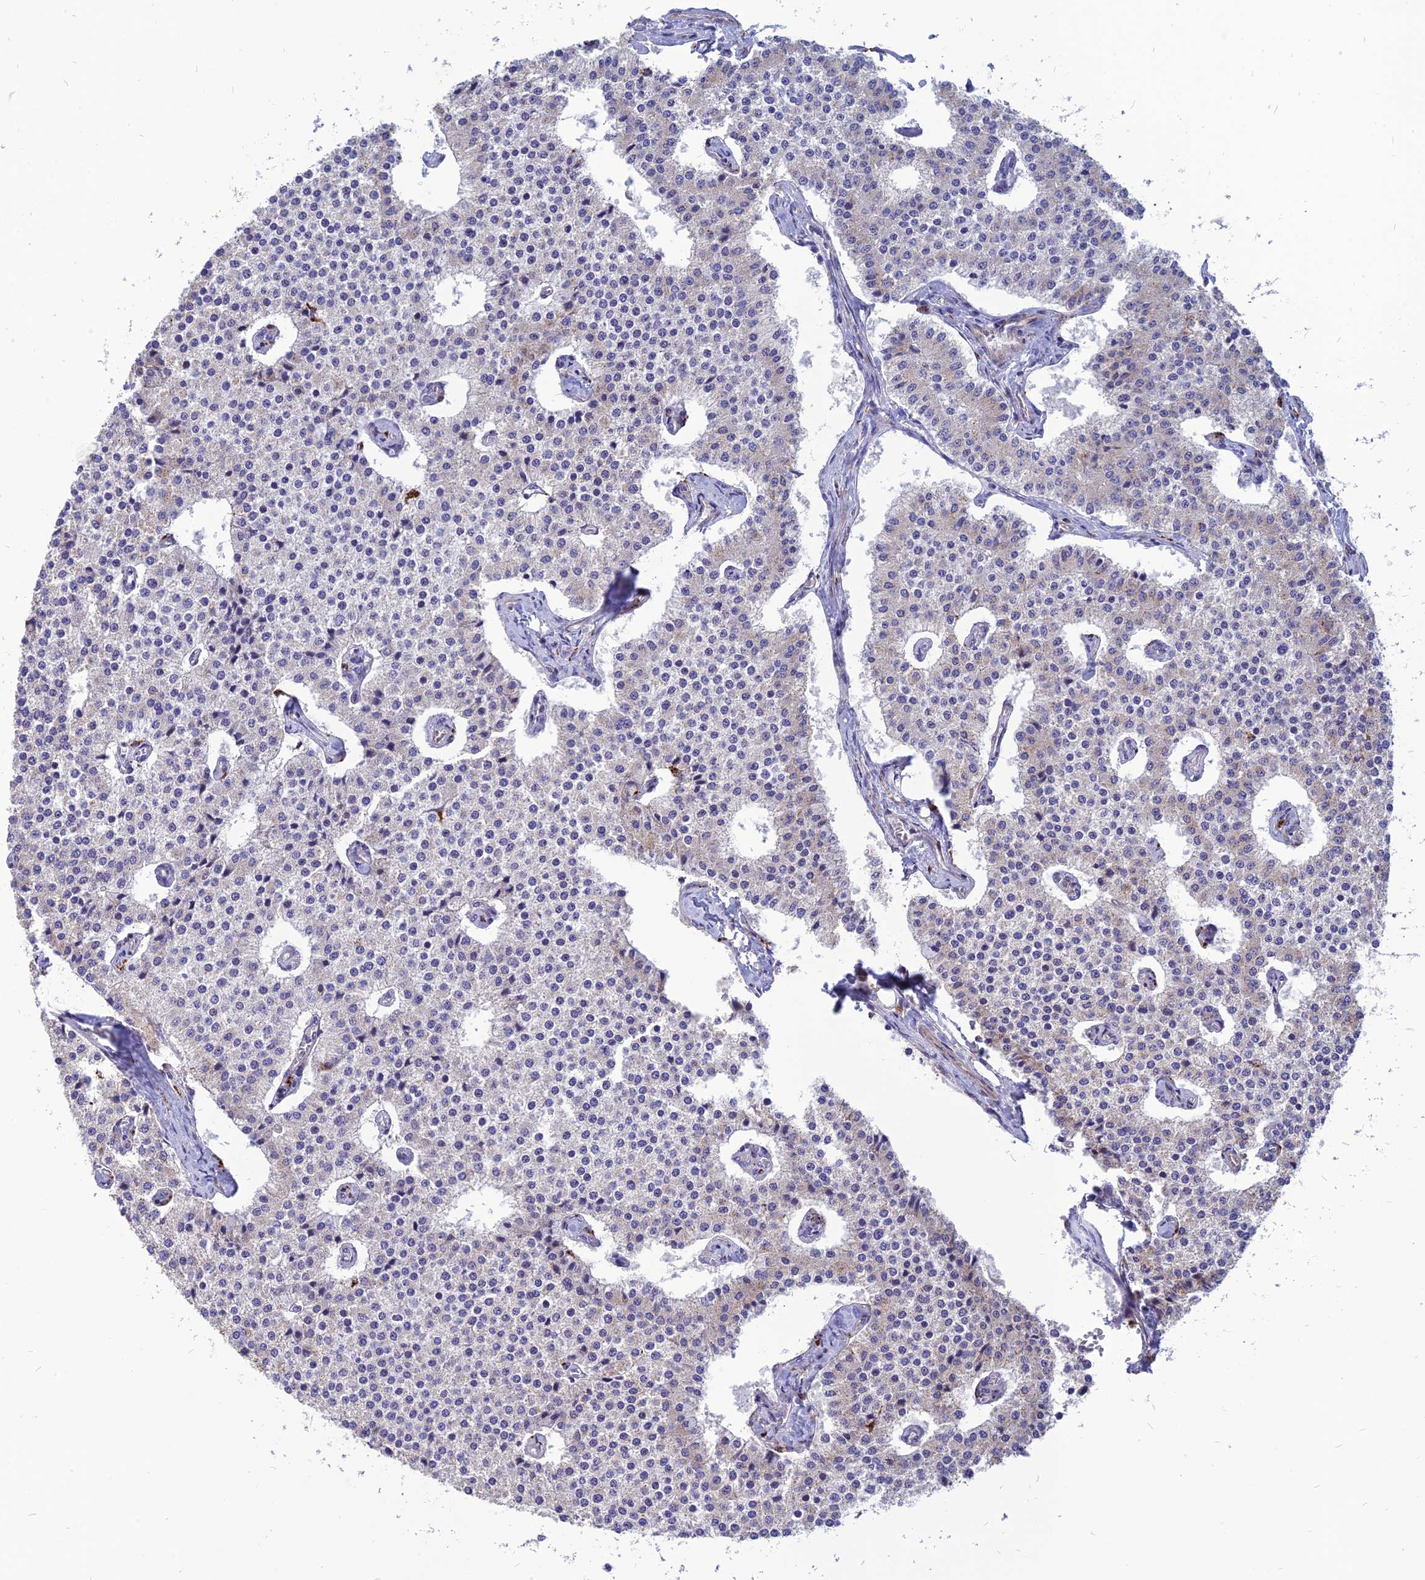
{"staining": {"intensity": "negative", "quantity": "none", "location": "none"}, "tissue": "carcinoid", "cell_type": "Tumor cells", "image_type": "cancer", "snomed": [{"axis": "morphology", "description": "Carcinoid, malignant, NOS"}, {"axis": "topography", "description": "Colon"}], "caption": "Carcinoid was stained to show a protein in brown. There is no significant staining in tumor cells.", "gene": "PHKA2", "patient": {"sex": "female", "age": 52}}